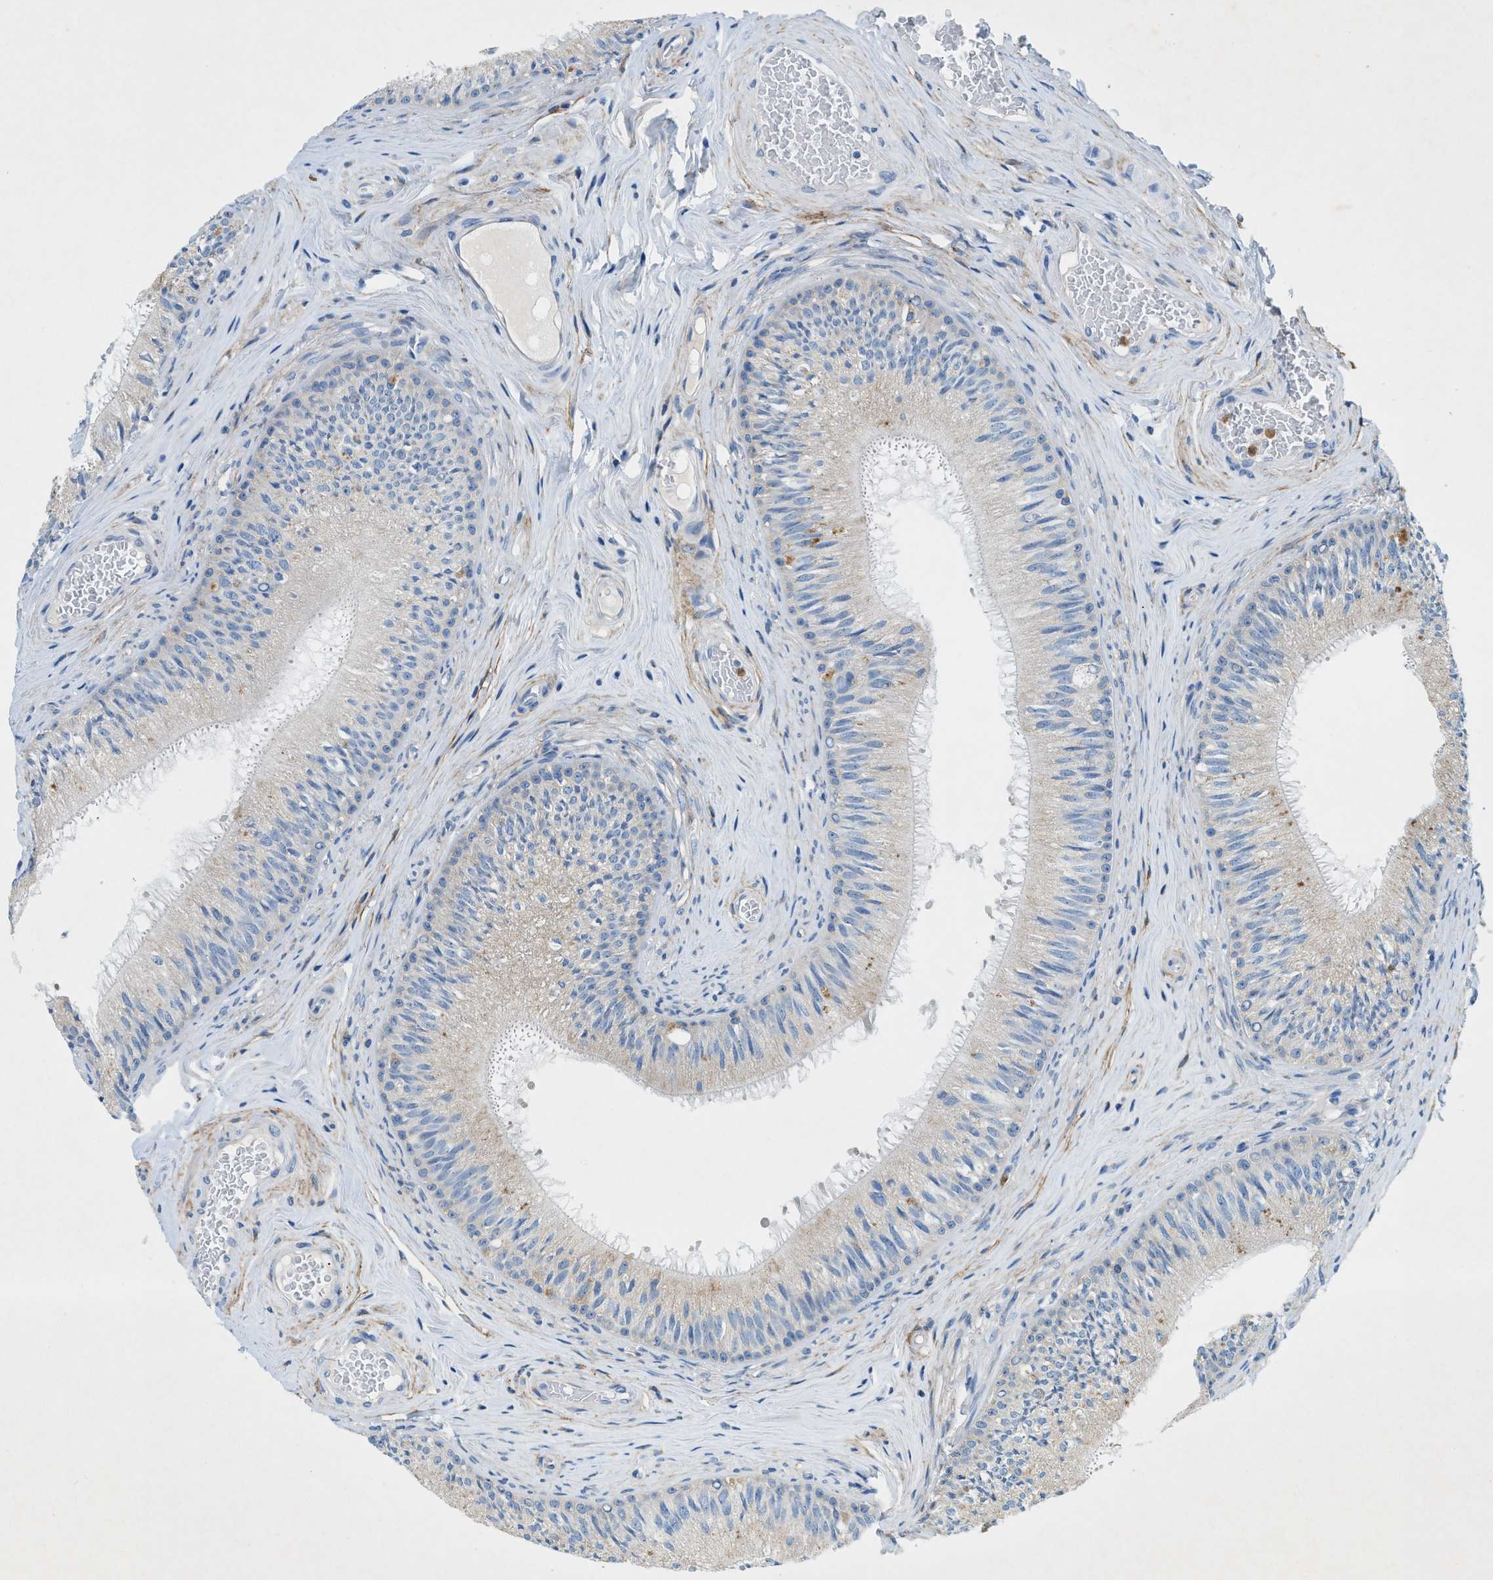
{"staining": {"intensity": "moderate", "quantity": "<25%", "location": "cytoplasmic/membranous"}, "tissue": "epididymis", "cell_type": "Glandular cells", "image_type": "normal", "snomed": [{"axis": "morphology", "description": "Normal tissue, NOS"}, {"axis": "topography", "description": "Testis"}, {"axis": "topography", "description": "Epididymis"}], "caption": "A high-resolution histopathology image shows immunohistochemistry (IHC) staining of benign epididymis, which shows moderate cytoplasmic/membranous positivity in about <25% of glandular cells.", "gene": "ZDHHC13", "patient": {"sex": "male", "age": 36}}